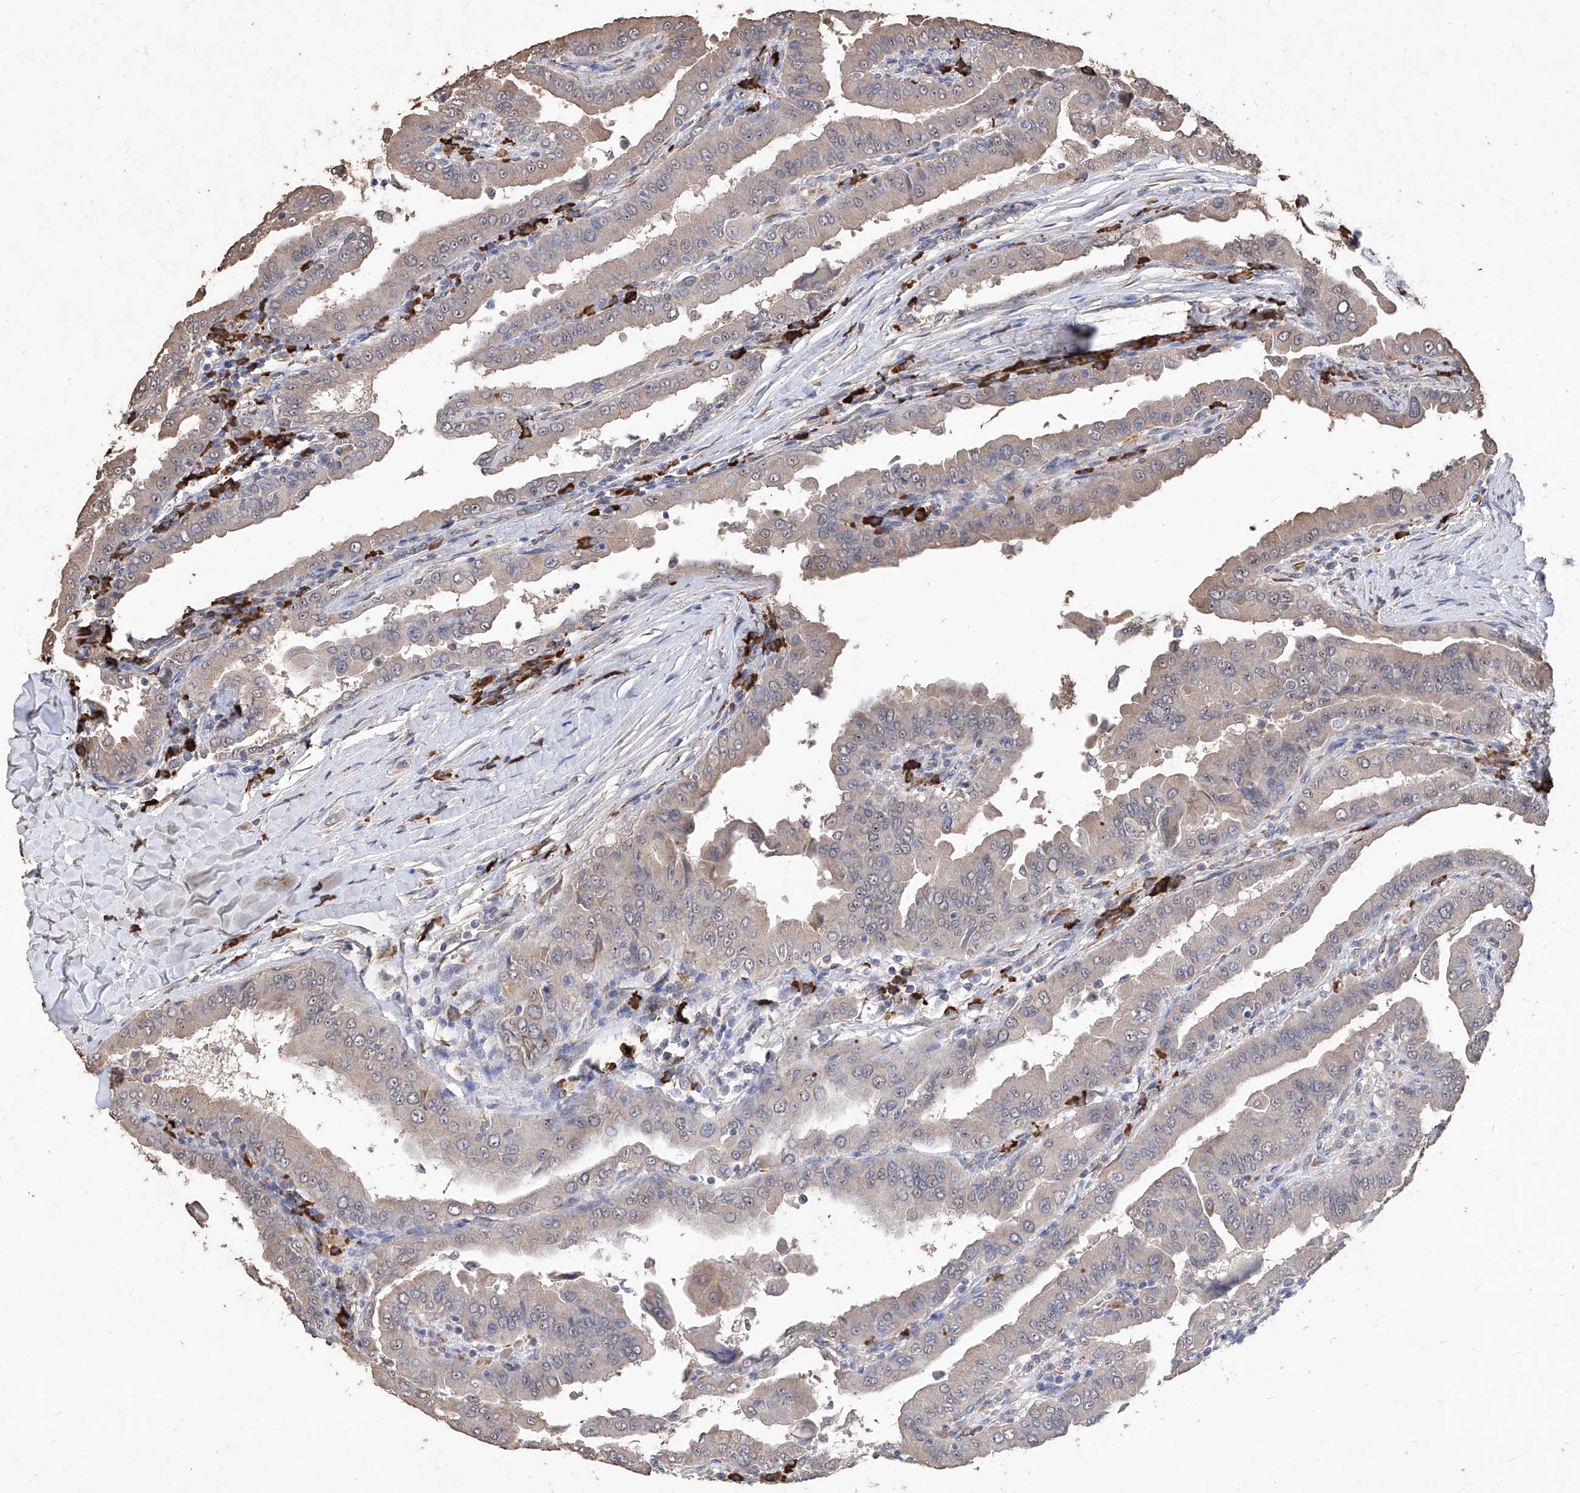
{"staining": {"intensity": "weak", "quantity": ">75%", "location": "cytoplasmic/membranous"}, "tissue": "thyroid cancer", "cell_type": "Tumor cells", "image_type": "cancer", "snomed": [{"axis": "morphology", "description": "Papillary adenocarcinoma, NOS"}, {"axis": "topography", "description": "Thyroid gland"}], "caption": "A brown stain labels weak cytoplasmic/membranous positivity of a protein in human papillary adenocarcinoma (thyroid) tumor cells. (DAB = brown stain, brightfield microscopy at high magnification).", "gene": "EML1", "patient": {"sex": "male", "age": 33}}